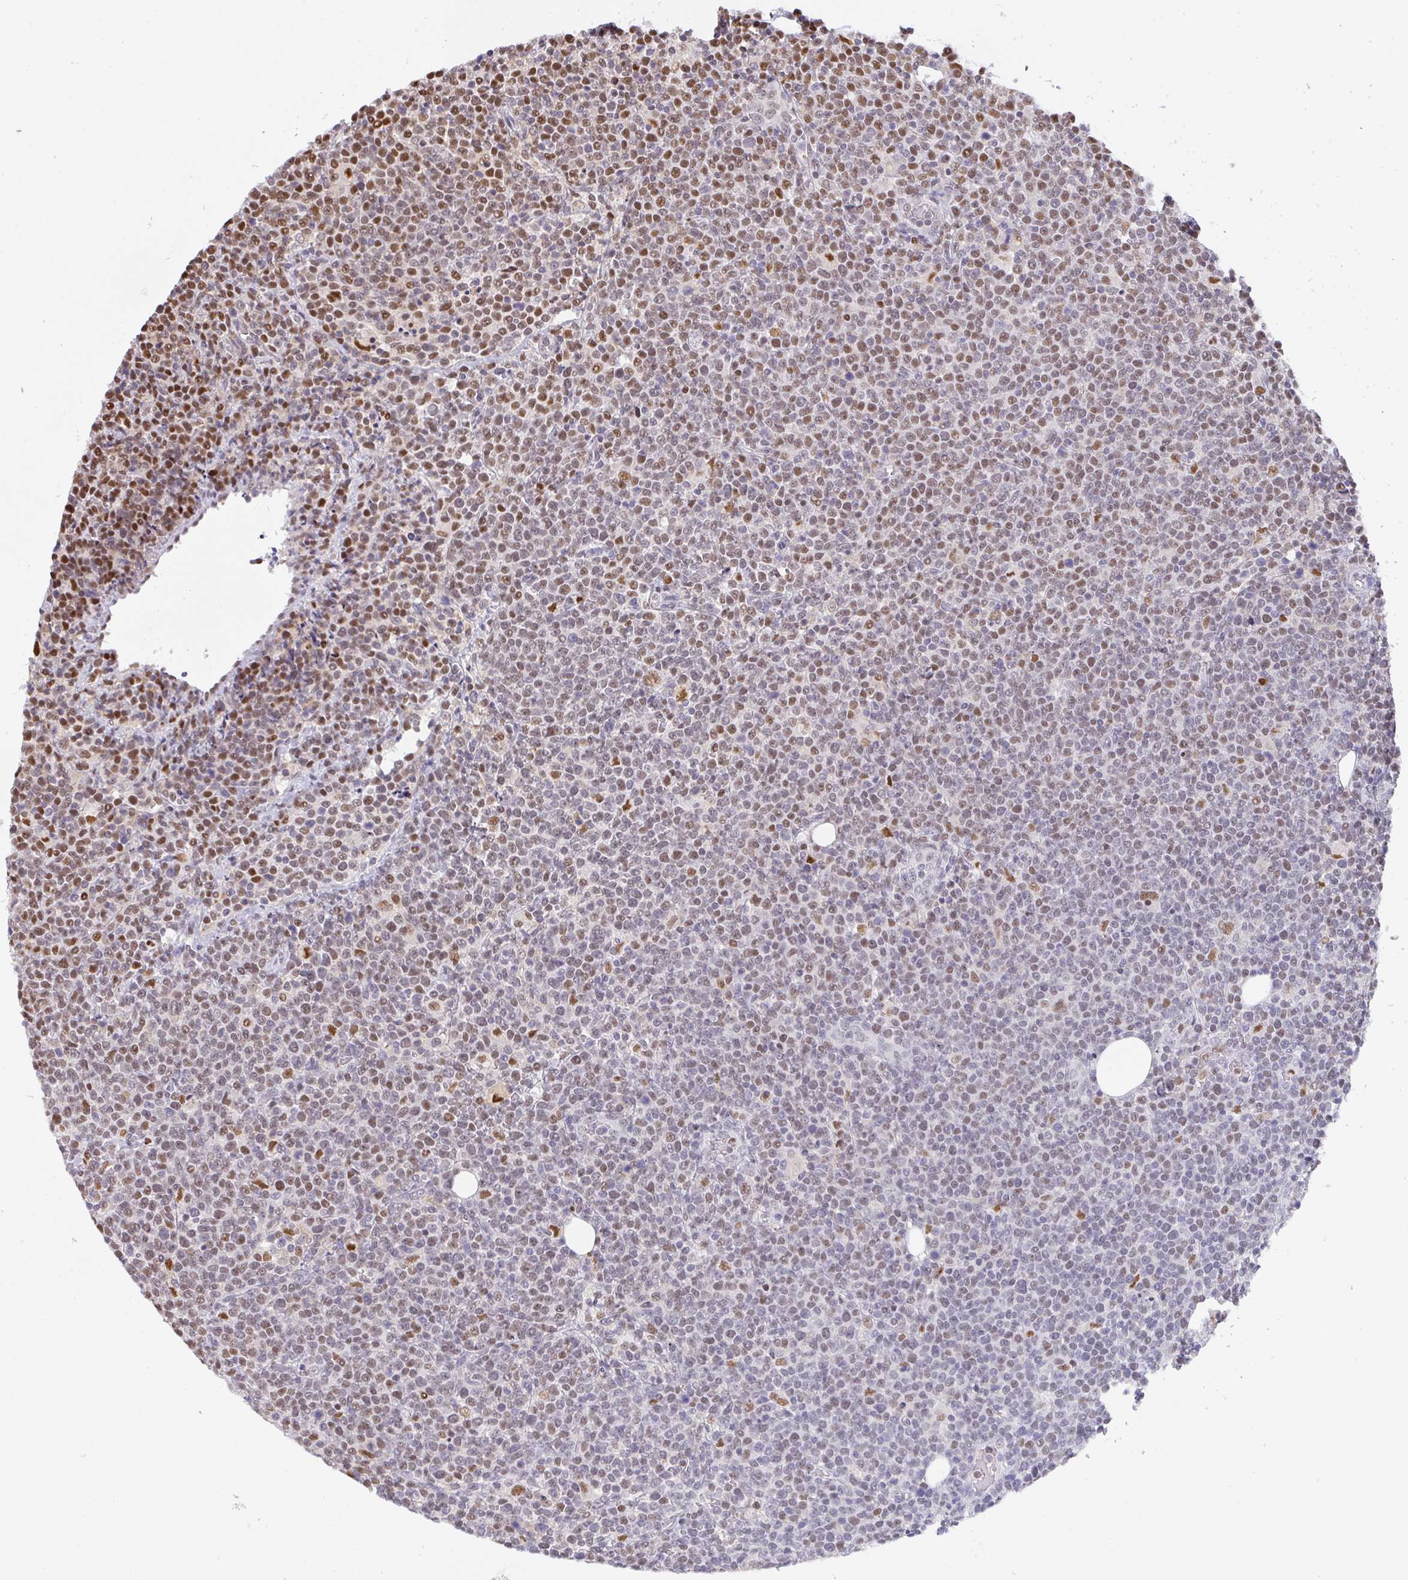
{"staining": {"intensity": "moderate", "quantity": "25%-75%", "location": "nuclear"}, "tissue": "lymphoma", "cell_type": "Tumor cells", "image_type": "cancer", "snomed": [{"axis": "morphology", "description": "Malignant lymphoma, non-Hodgkin's type, High grade"}, {"axis": "topography", "description": "Lymph node"}], "caption": "Immunohistochemistry (IHC) staining of lymphoma, which reveals medium levels of moderate nuclear positivity in approximately 25%-75% of tumor cells indicating moderate nuclear protein expression. The staining was performed using DAB (brown) for protein detection and nuclei were counterstained in hematoxylin (blue).", "gene": "BBX", "patient": {"sex": "male", "age": 61}}